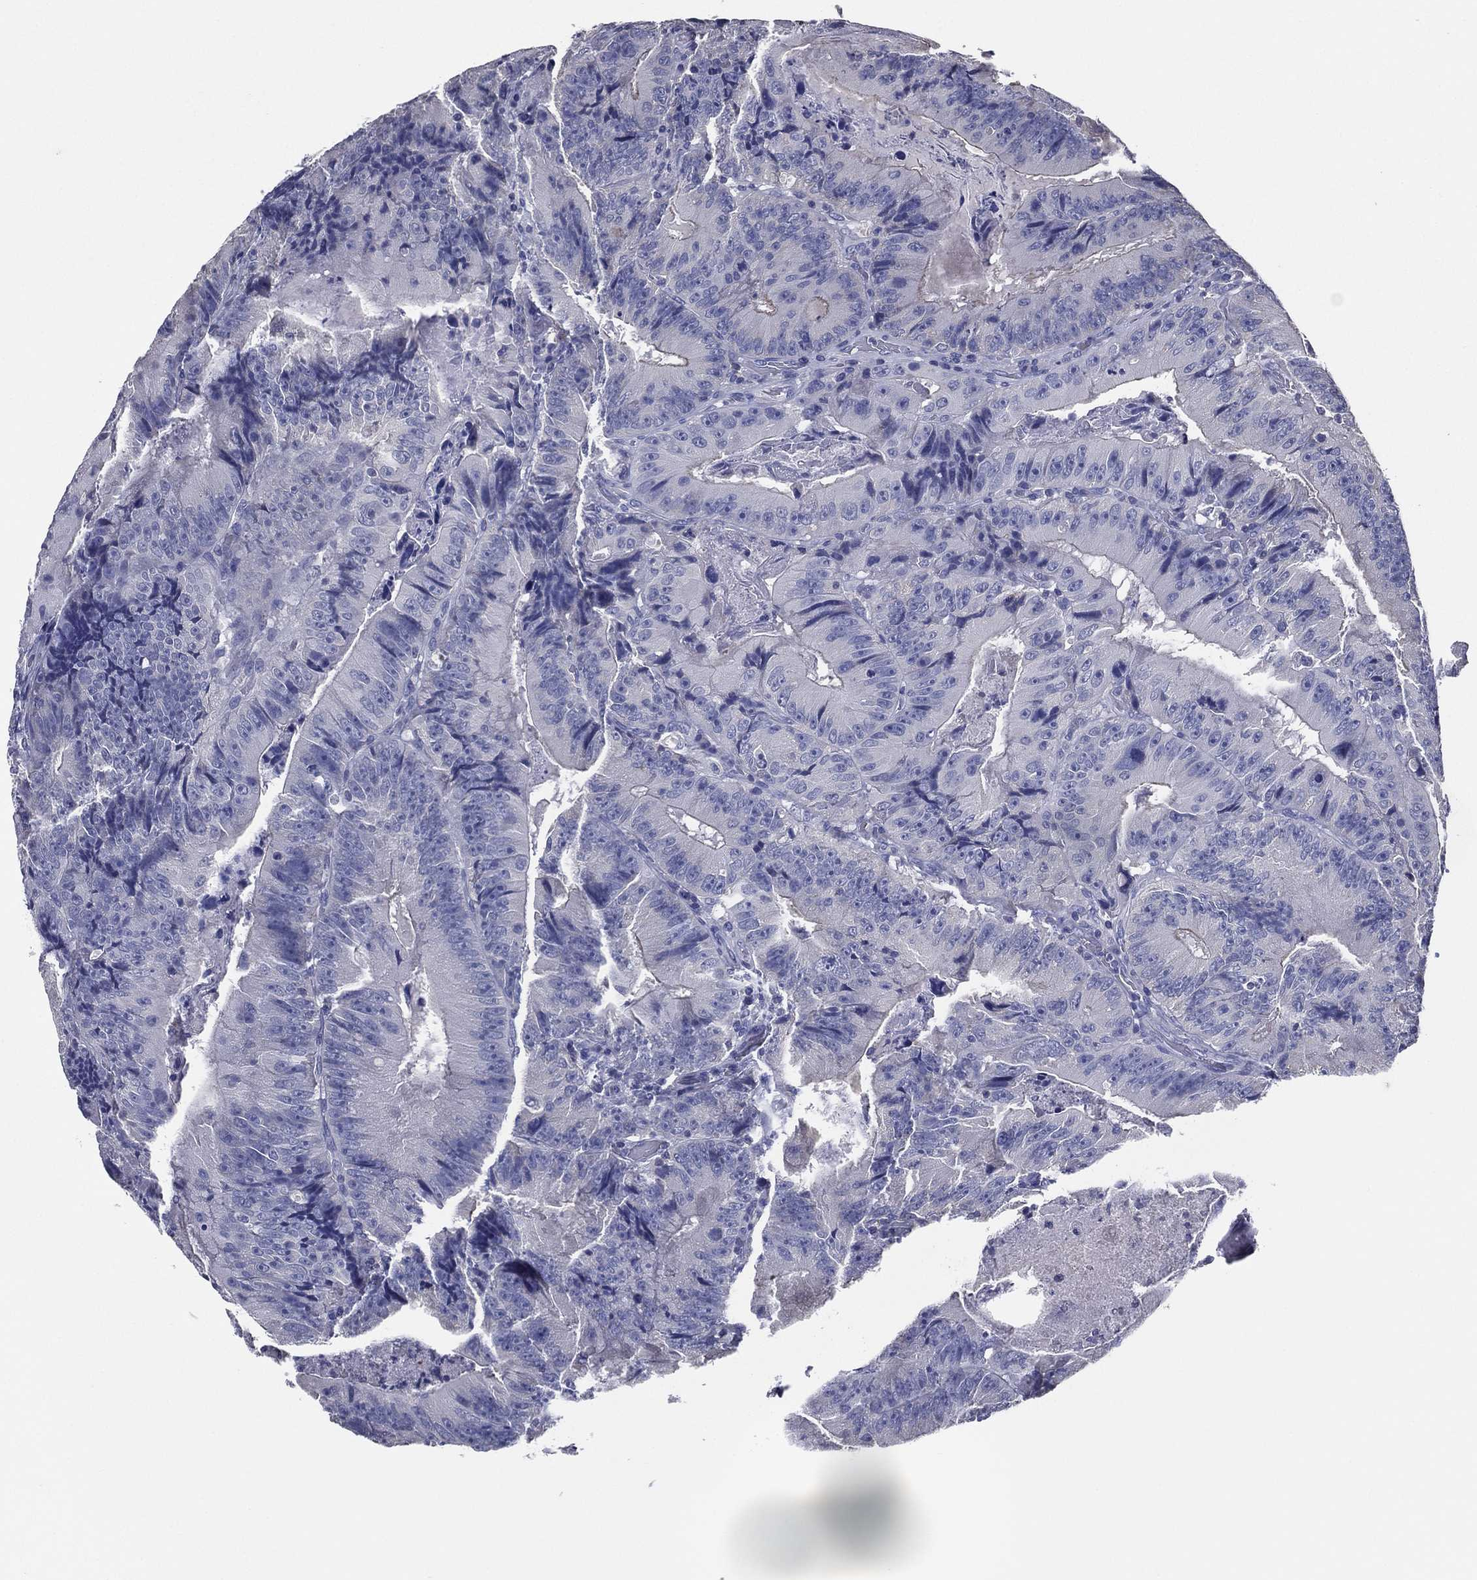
{"staining": {"intensity": "negative", "quantity": "none", "location": "none"}, "tissue": "colorectal cancer", "cell_type": "Tumor cells", "image_type": "cancer", "snomed": [{"axis": "morphology", "description": "Adenocarcinoma, NOS"}, {"axis": "topography", "description": "Colon"}], "caption": "This is a histopathology image of immunohistochemistry (IHC) staining of colorectal cancer, which shows no expression in tumor cells.", "gene": "TFAP2A", "patient": {"sex": "female", "age": 86}}